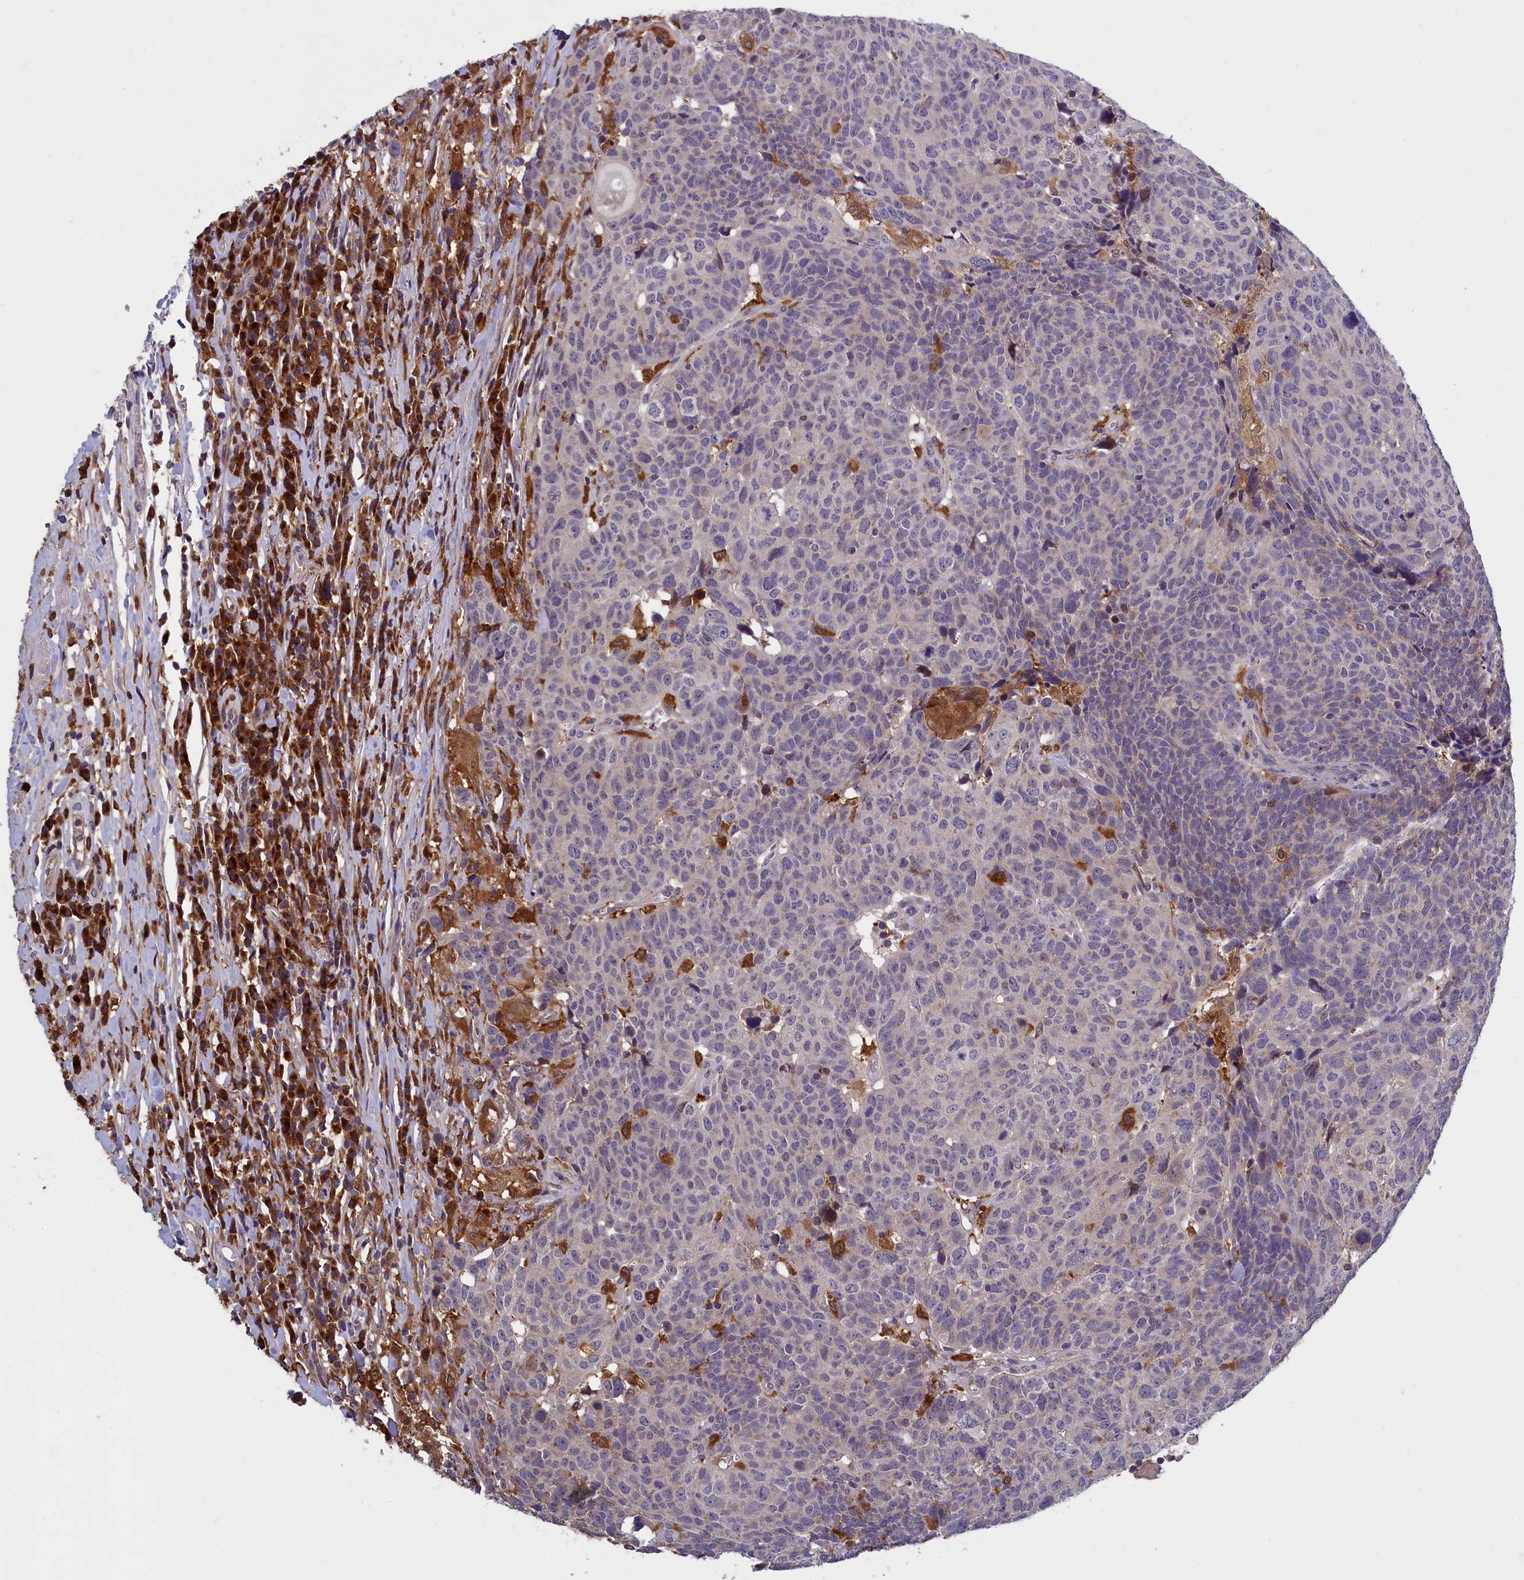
{"staining": {"intensity": "negative", "quantity": "none", "location": "none"}, "tissue": "head and neck cancer", "cell_type": "Tumor cells", "image_type": "cancer", "snomed": [{"axis": "morphology", "description": "Squamous cell carcinoma, NOS"}, {"axis": "topography", "description": "Head-Neck"}], "caption": "Immunohistochemistry micrograph of human head and neck cancer stained for a protein (brown), which demonstrates no staining in tumor cells.", "gene": "NAIP", "patient": {"sex": "male", "age": 66}}